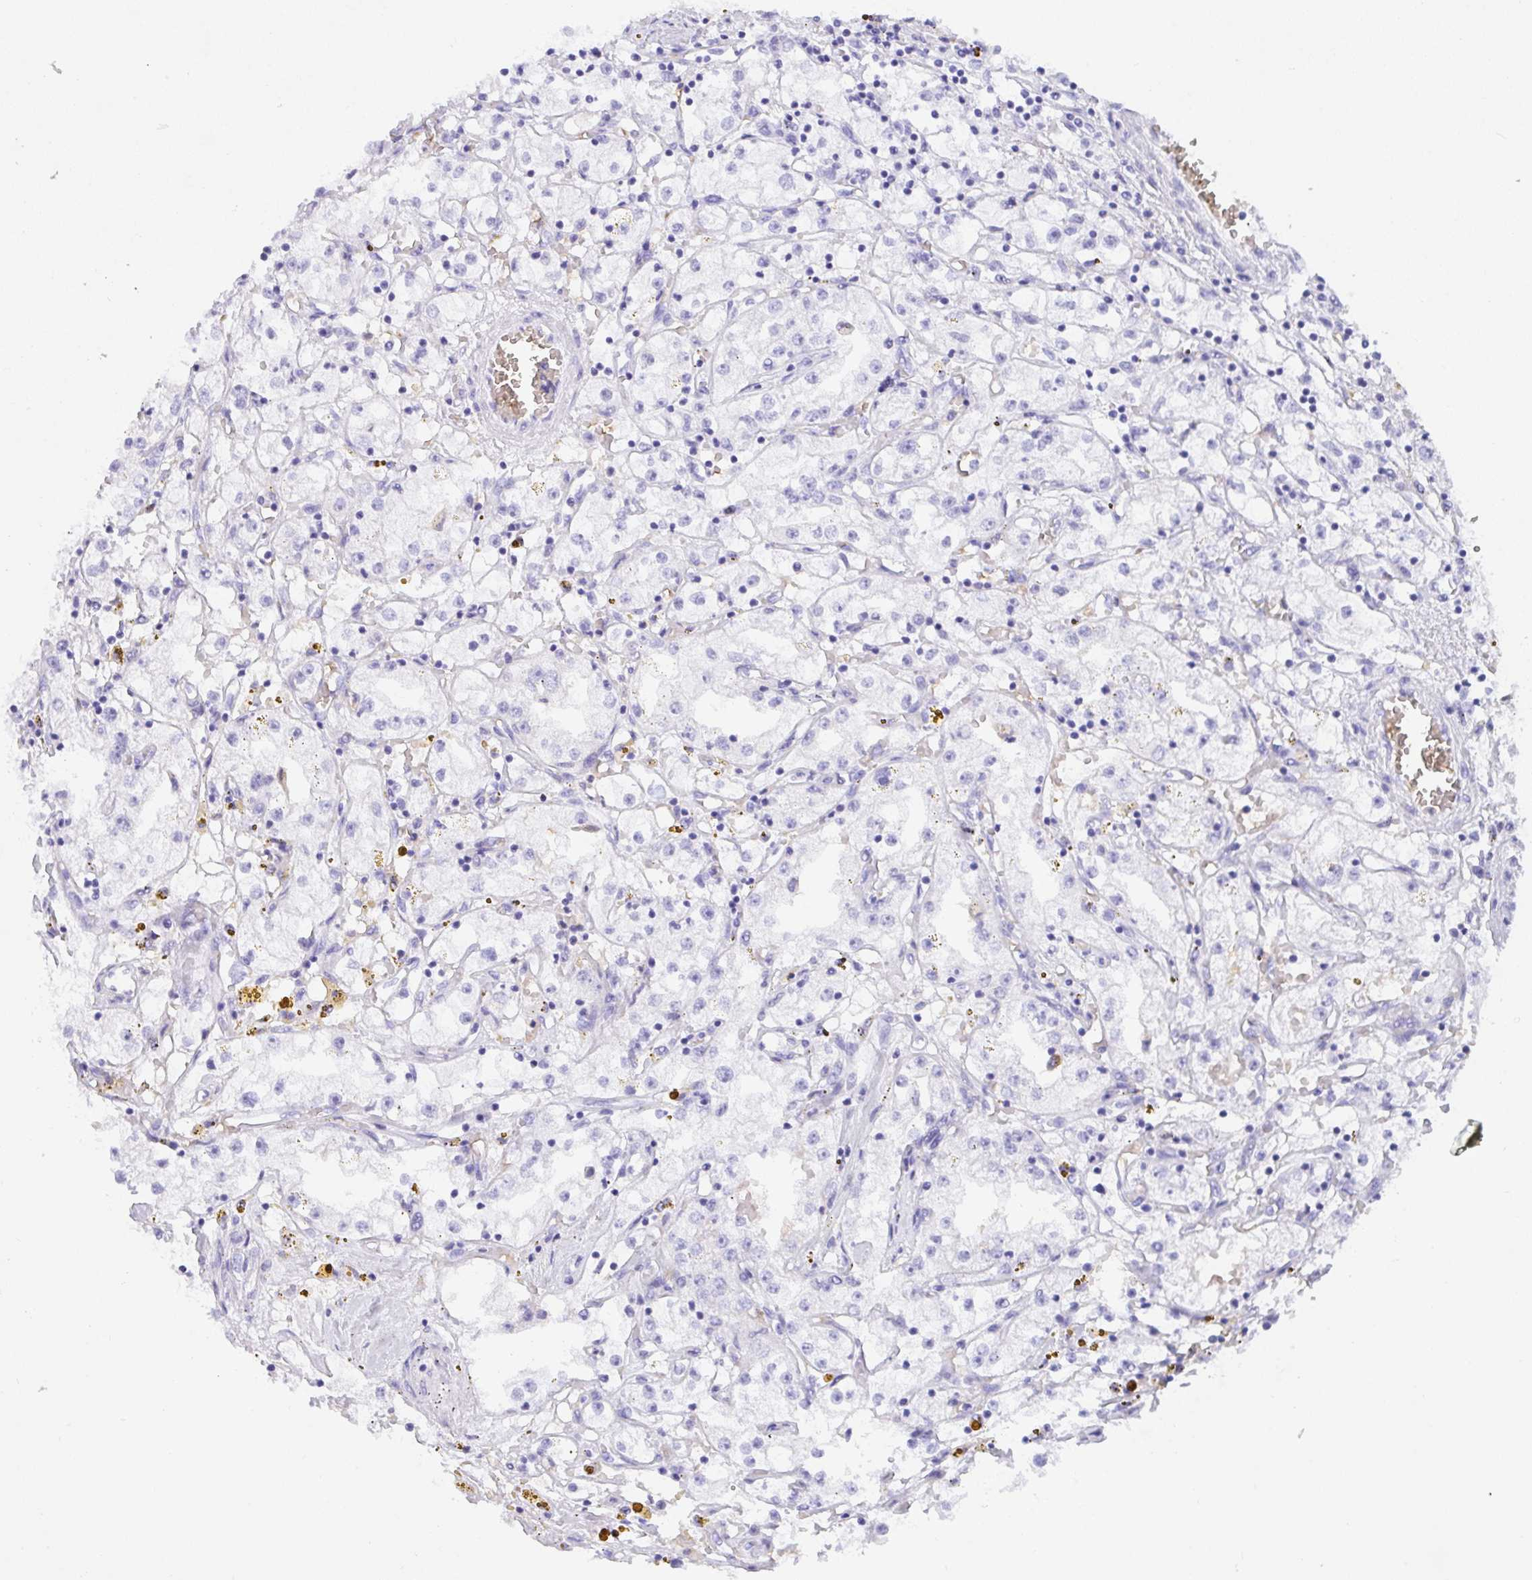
{"staining": {"intensity": "negative", "quantity": "none", "location": "none"}, "tissue": "renal cancer", "cell_type": "Tumor cells", "image_type": "cancer", "snomed": [{"axis": "morphology", "description": "Adenocarcinoma, NOS"}, {"axis": "topography", "description": "Kidney"}], "caption": "Tumor cells show no significant positivity in renal cancer (adenocarcinoma). (DAB immunohistochemistry, high magnification).", "gene": "ANK1", "patient": {"sex": "male", "age": 56}}